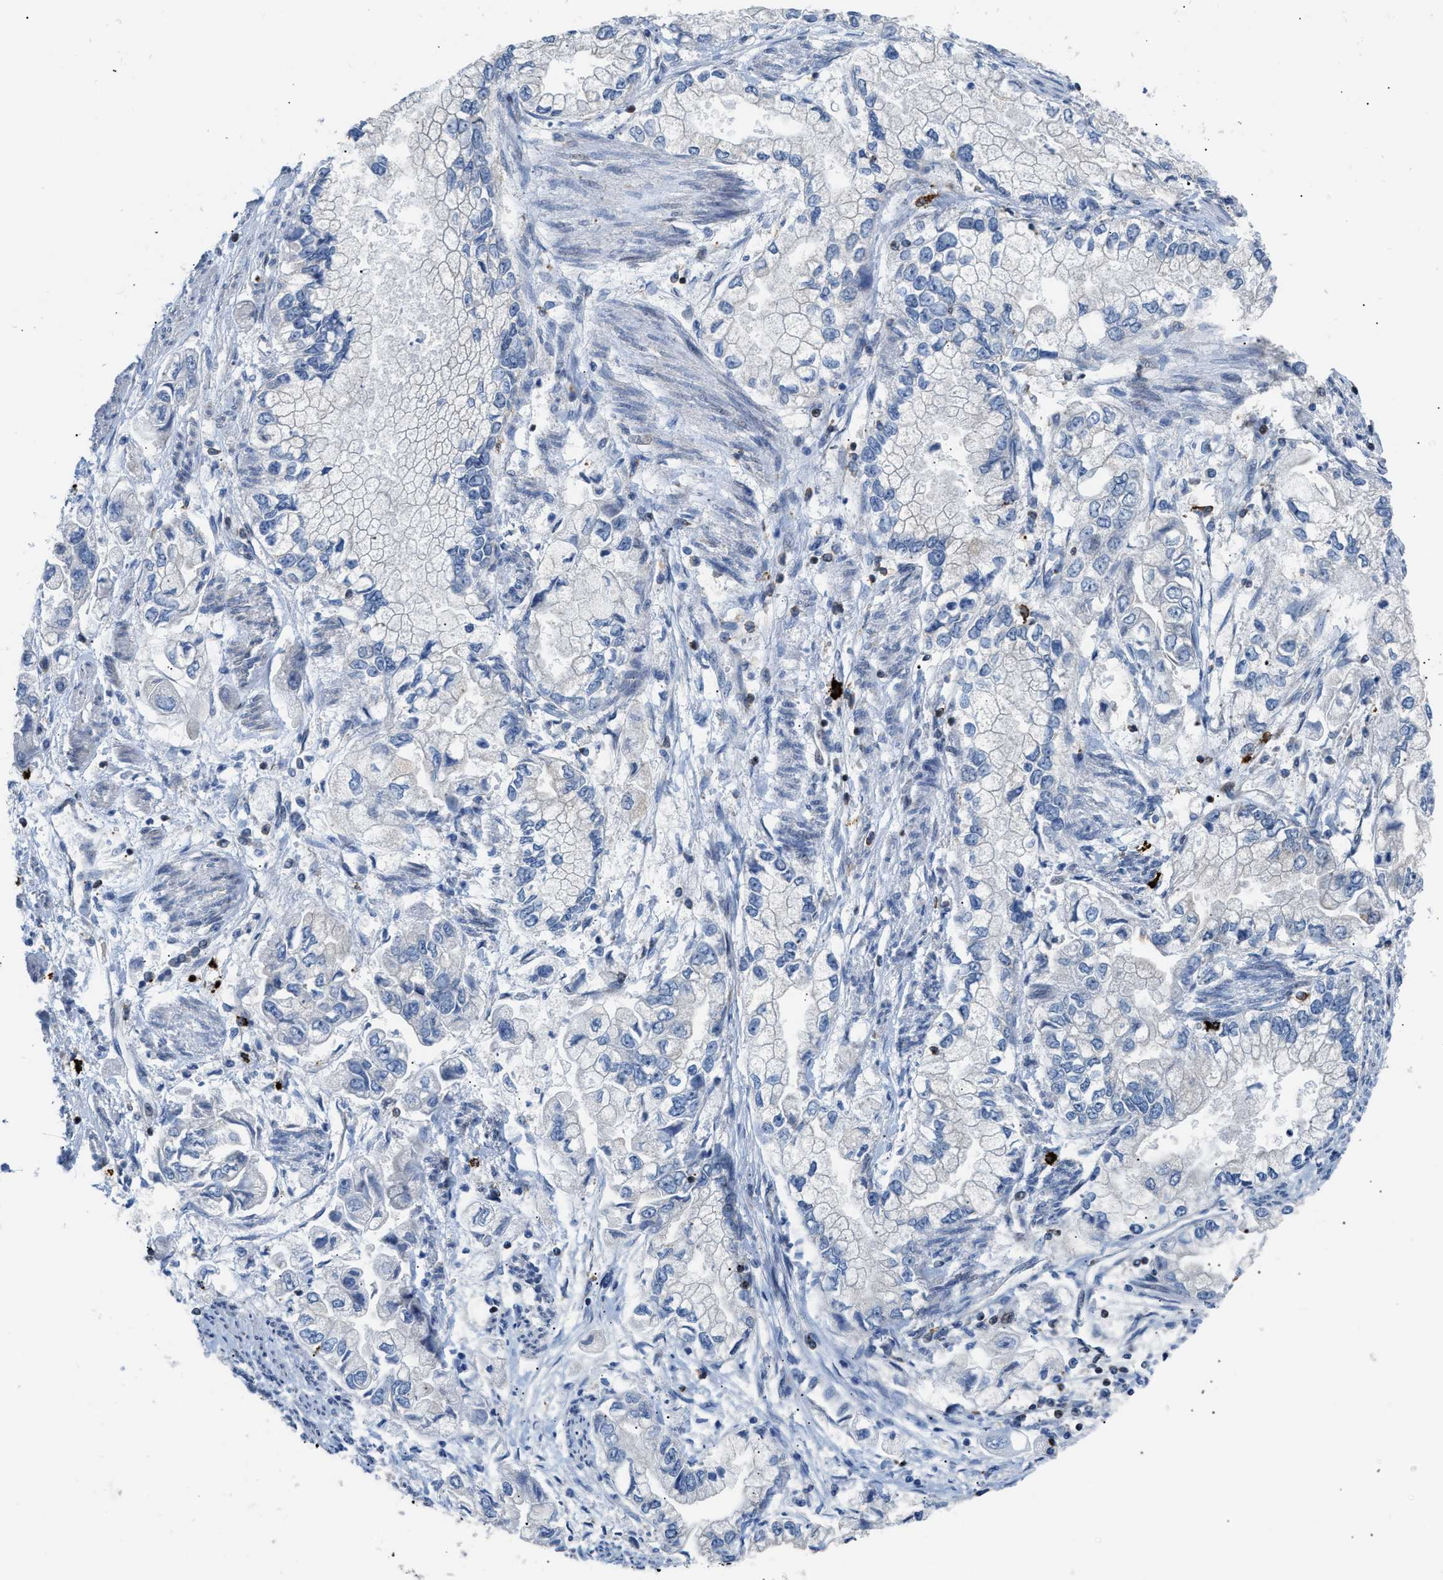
{"staining": {"intensity": "negative", "quantity": "none", "location": "none"}, "tissue": "stomach cancer", "cell_type": "Tumor cells", "image_type": "cancer", "snomed": [{"axis": "morphology", "description": "Normal tissue, NOS"}, {"axis": "morphology", "description": "Adenocarcinoma, NOS"}, {"axis": "topography", "description": "Stomach"}], "caption": "Micrograph shows no protein staining in tumor cells of stomach cancer (adenocarcinoma) tissue.", "gene": "ATP9A", "patient": {"sex": "male", "age": 62}}